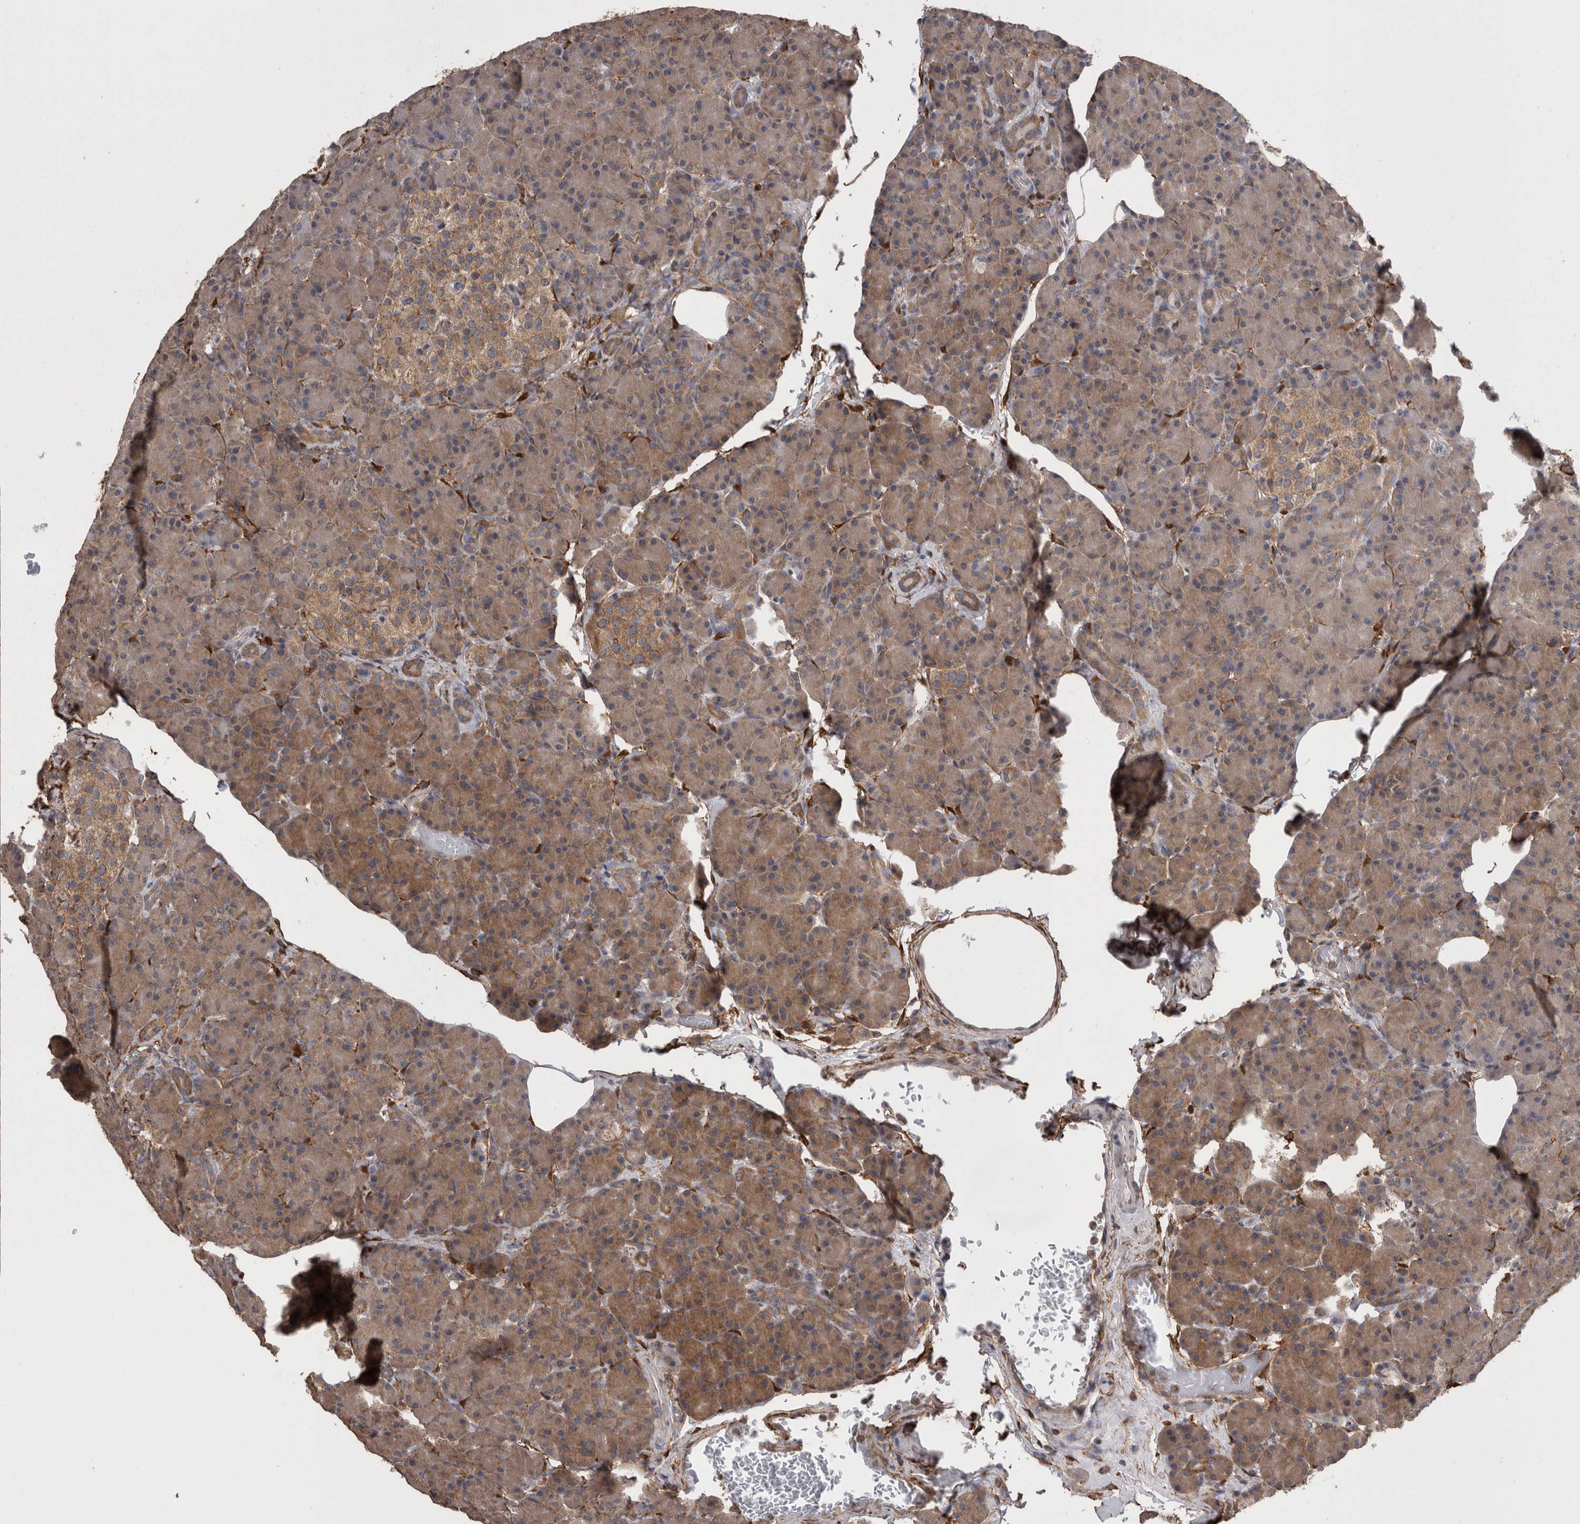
{"staining": {"intensity": "moderate", "quantity": ">75%", "location": "cytoplasmic/membranous"}, "tissue": "pancreas", "cell_type": "Exocrine glandular cells", "image_type": "normal", "snomed": [{"axis": "morphology", "description": "Normal tissue, NOS"}, {"axis": "topography", "description": "Pancreas"}], "caption": "A photomicrograph showing moderate cytoplasmic/membranous expression in about >75% of exocrine glandular cells in normal pancreas, as visualized by brown immunohistochemical staining.", "gene": "DDX6", "patient": {"sex": "female", "age": 43}}